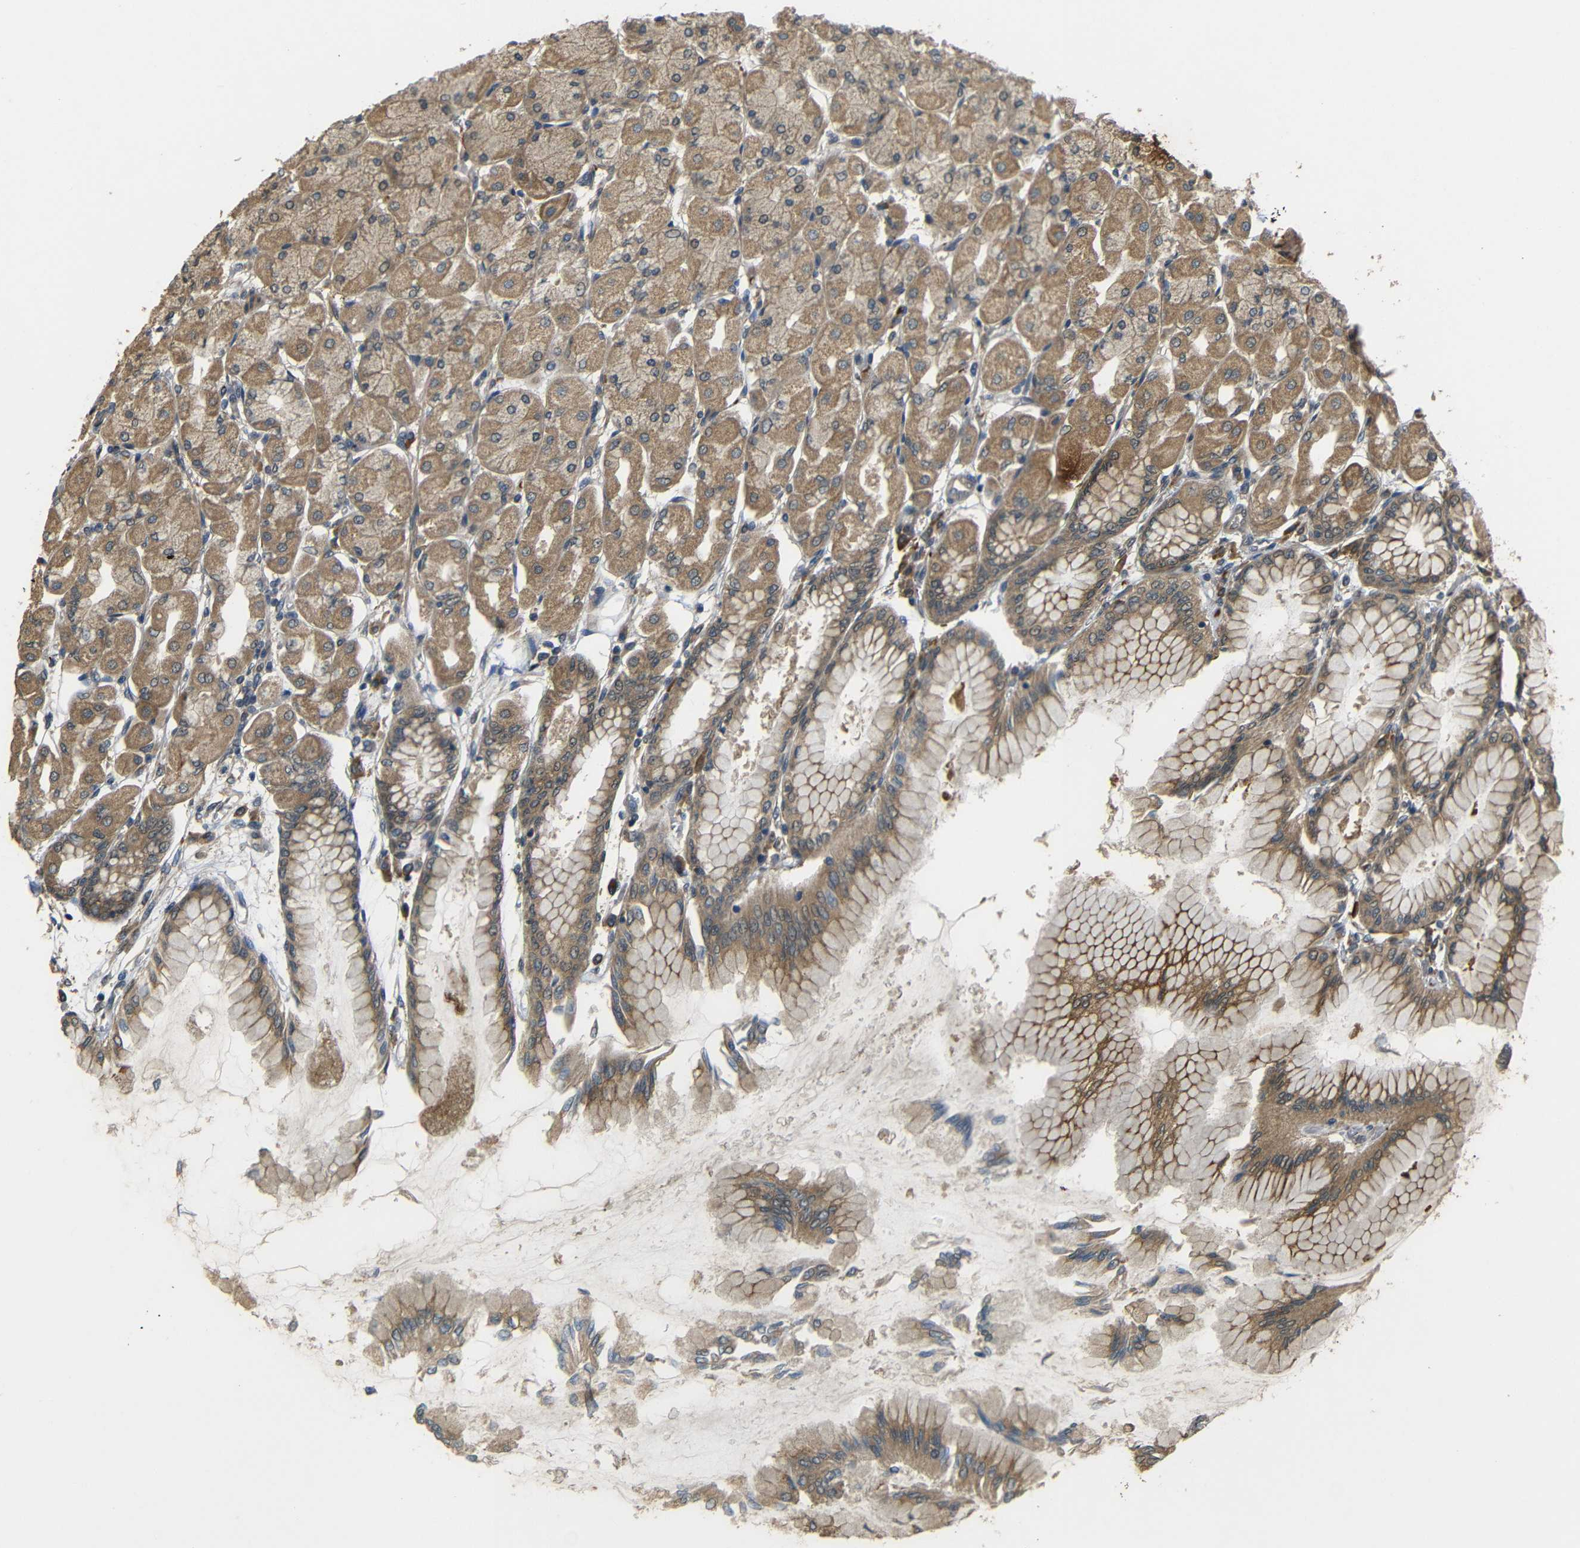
{"staining": {"intensity": "strong", "quantity": ">75%", "location": "cytoplasmic/membranous"}, "tissue": "stomach", "cell_type": "Glandular cells", "image_type": "normal", "snomed": [{"axis": "morphology", "description": "Normal tissue, NOS"}, {"axis": "topography", "description": "Stomach, upper"}], "caption": "Protein analysis of normal stomach demonstrates strong cytoplasmic/membranous staining in approximately >75% of glandular cells. (DAB (3,3'-diaminobenzidine) IHC with brightfield microscopy, high magnification).", "gene": "EPHB2", "patient": {"sex": "female", "age": 56}}